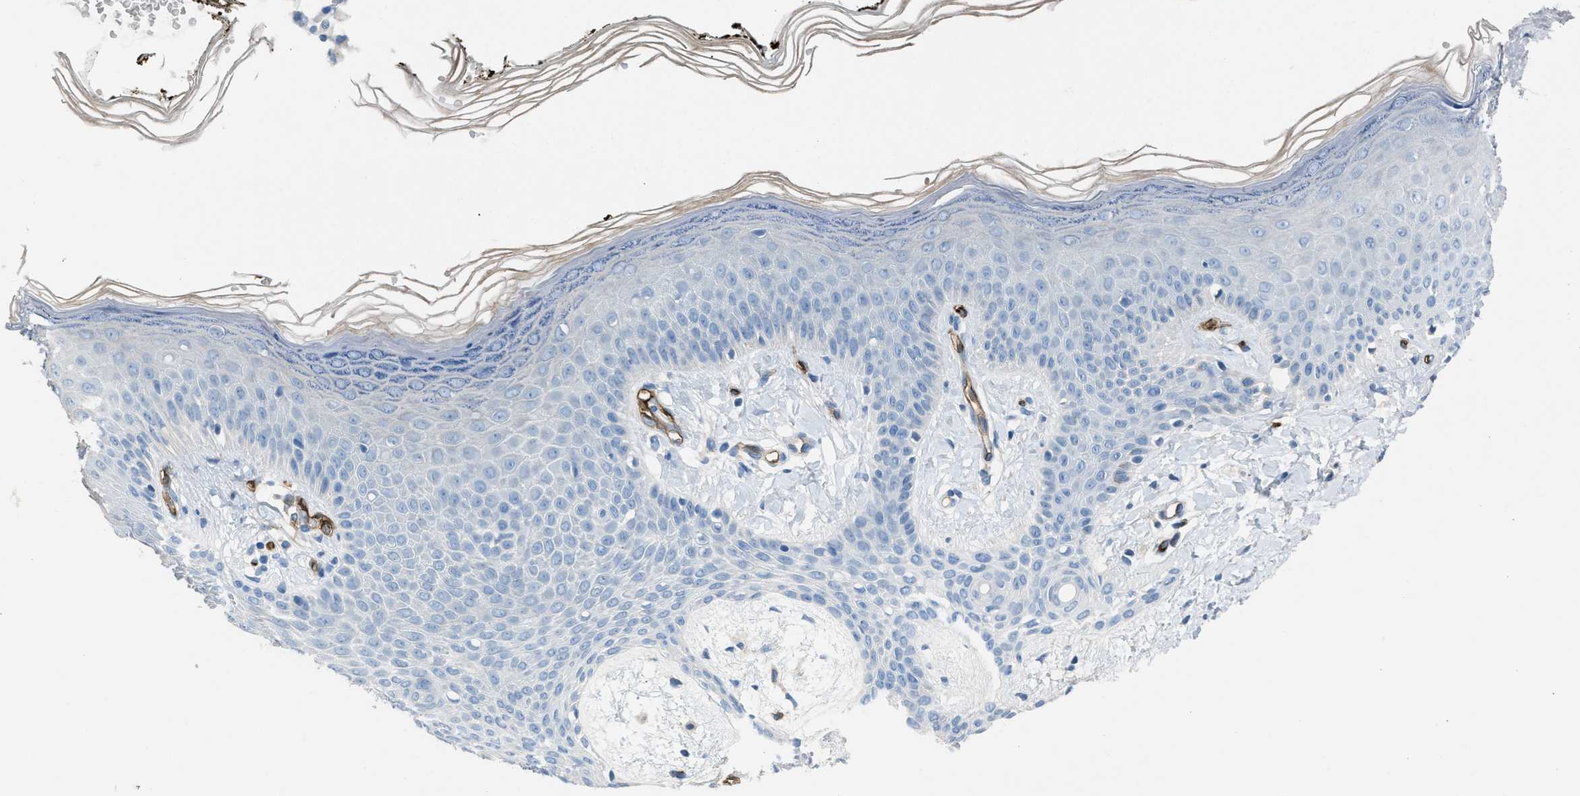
{"staining": {"intensity": "negative", "quantity": "none", "location": "none"}, "tissue": "skin", "cell_type": "Fibroblasts", "image_type": "normal", "snomed": [{"axis": "morphology", "description": "Normal tissue, NOS"}, {"axis": "topography", "description": "Skin"}, {"axis": "topography", "description": "Peripheral nerve tissue"}], "caption": "A histopathology image of human skin is negative for staining in fibroblasts. The staining was performed using DAB to visualize the protein expression in brown, while the nuclei were stained in blue with hematoxylin (Magnification: 20x).", "gene": "DYSF", "patient": {"sex": "male", "age": 24}}